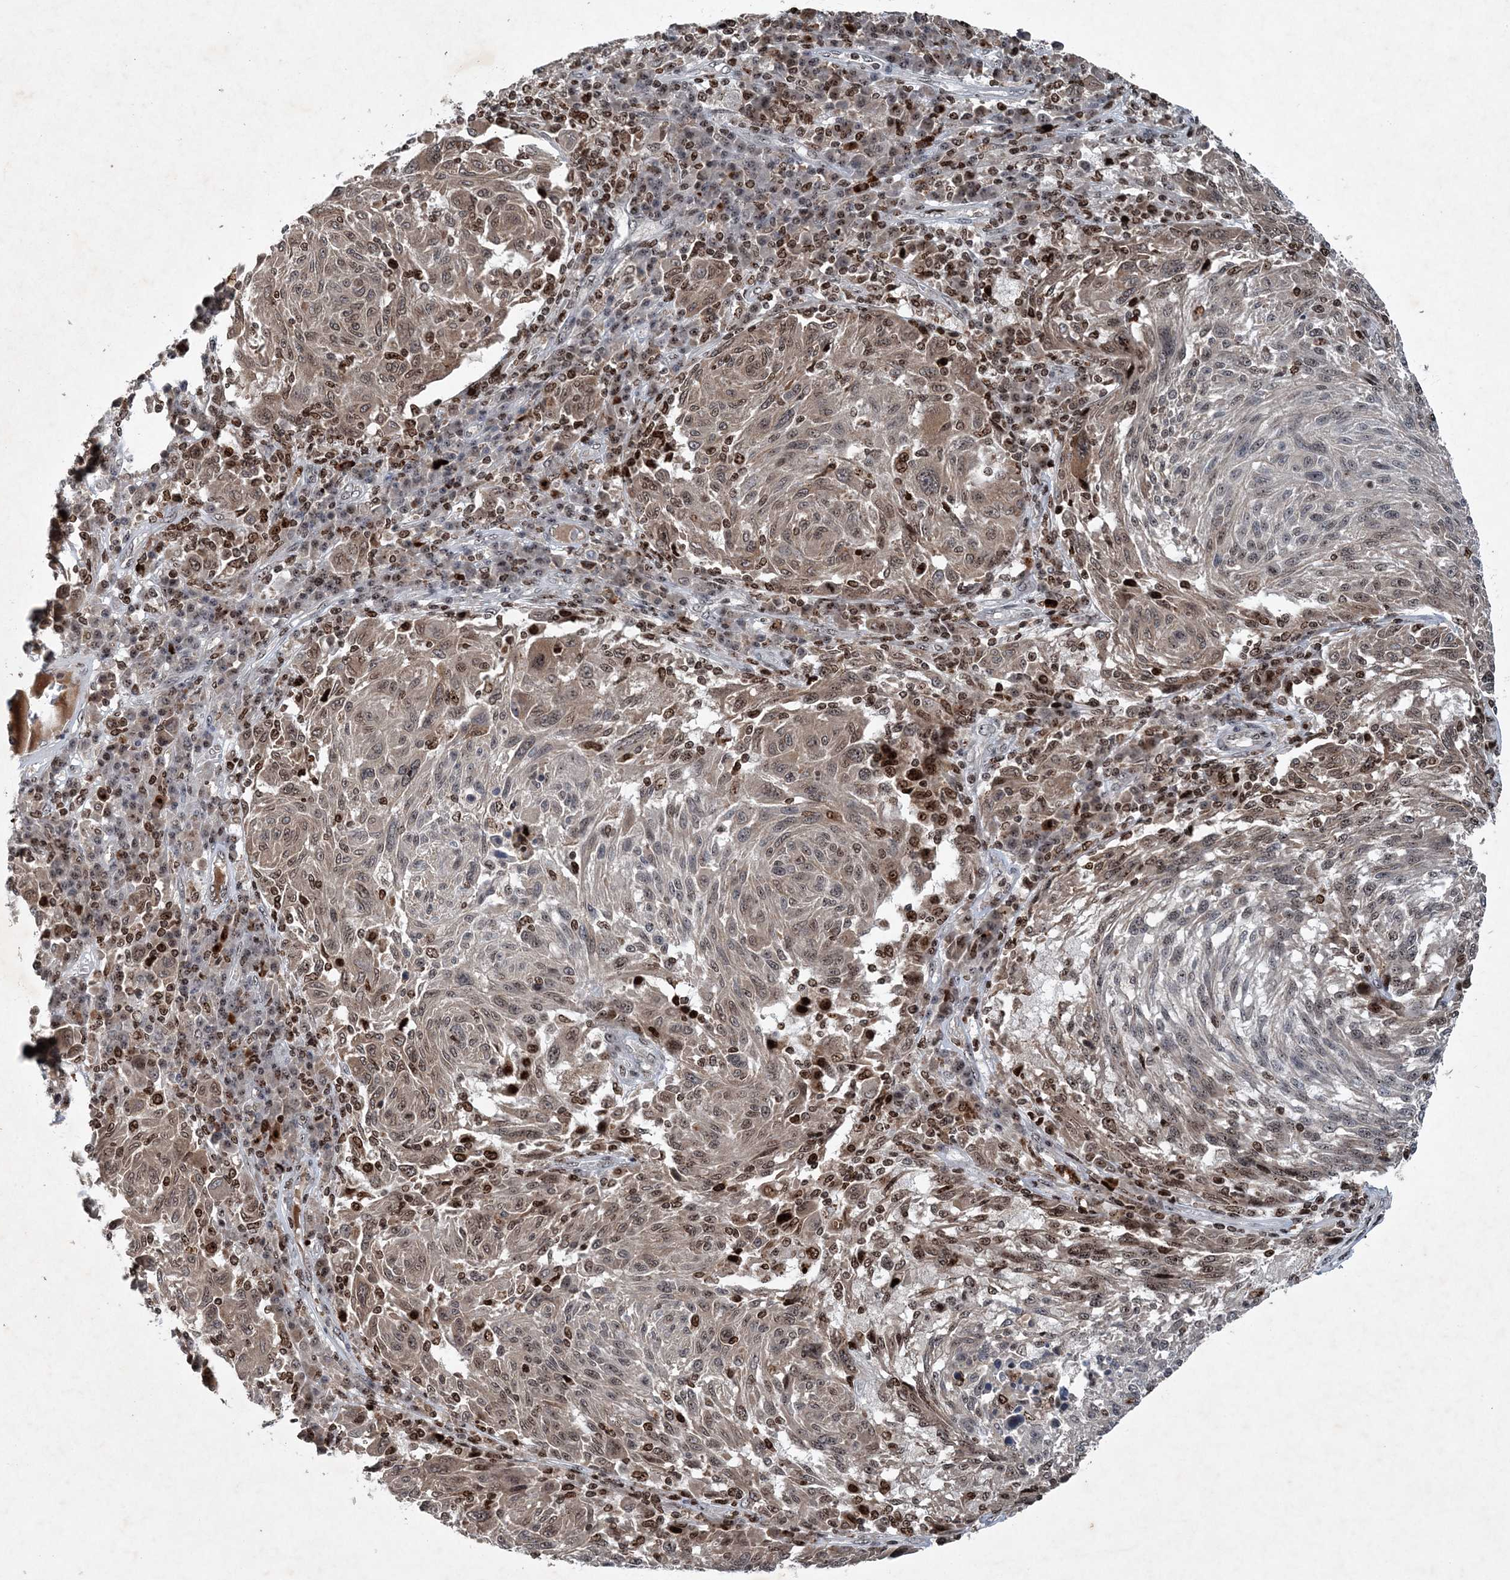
{"staining": {"intensity": "moderate", "quantity": "25%-75%", "location": "nuclear"}, "tissue": "melanoma", "cell_type": "Tumor cells", "image_type": "cancer", "snomed": [{"axis": "morphology", "description": "Malignant melanoma, NOS"}, {"axis": "topography", "description": "Skin"}], "caption": "An immunohistochemistry (IHC) histopathology image of neoplastic tissue is shown. Protein staining in brown shows moderate nuclear positivity in malignant melanoma within tumor cells.", "gene": "QTRT2", "patient": {"sex": "male", "age": 53}}